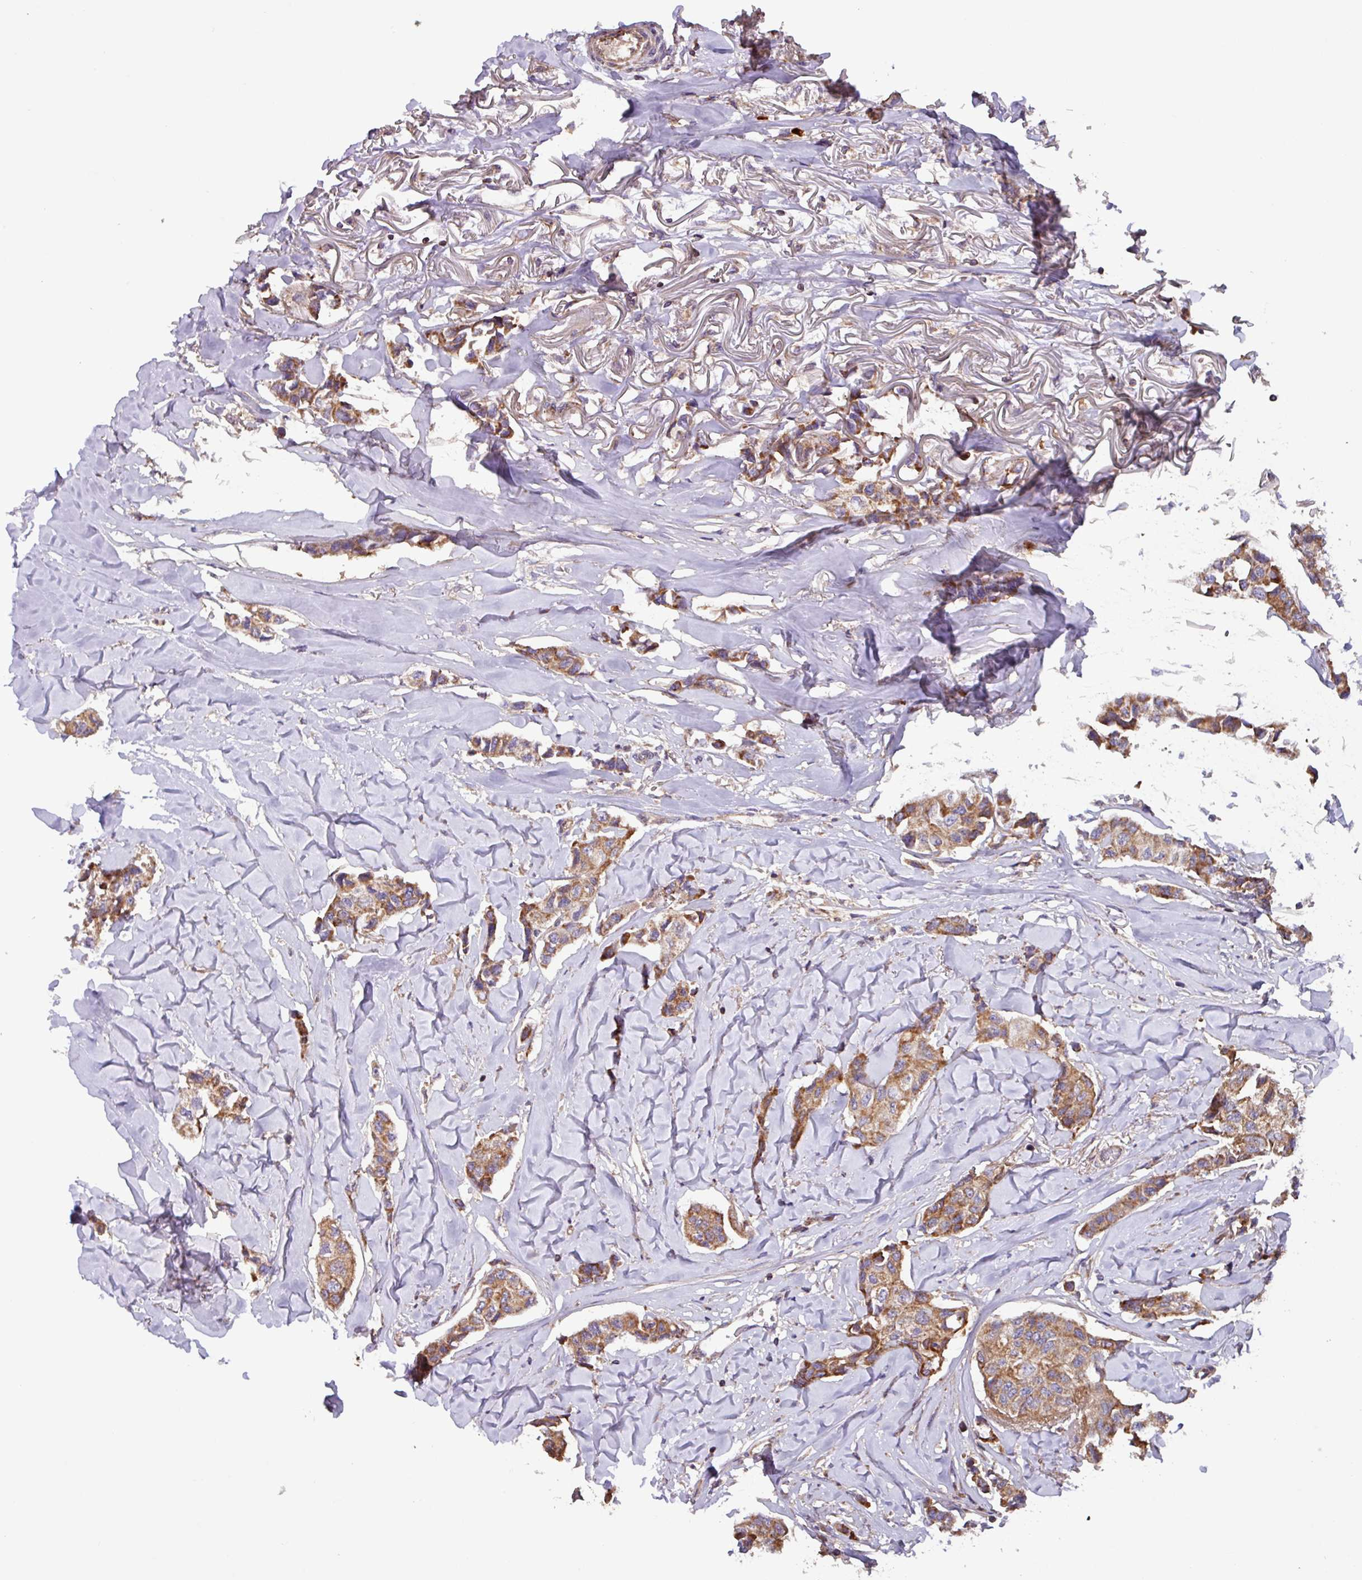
{"staining": {"intensity": "moderate", "quantity": ">75%", "location": "cytoplasmic/membranous"}, "tissue": "breast cancer", "cell_type": "Tumor cells", "image_type": "cancer", "snomed": [{"axis": "morphology", "description": "Duct carcinoma"}, {"axis": "topography", "description": "Breast"}], "caption": "An immunohistochemistry (IHC) photomicrograph of tumor tissue is shown. Protein staining in brown labels moderate cytoplasmic/membranous positivity in intraductal carcinoma (breast) within tumor cells.", "gene": "PLEKHD1", "patient": {"sex": "female", "age": 80}}